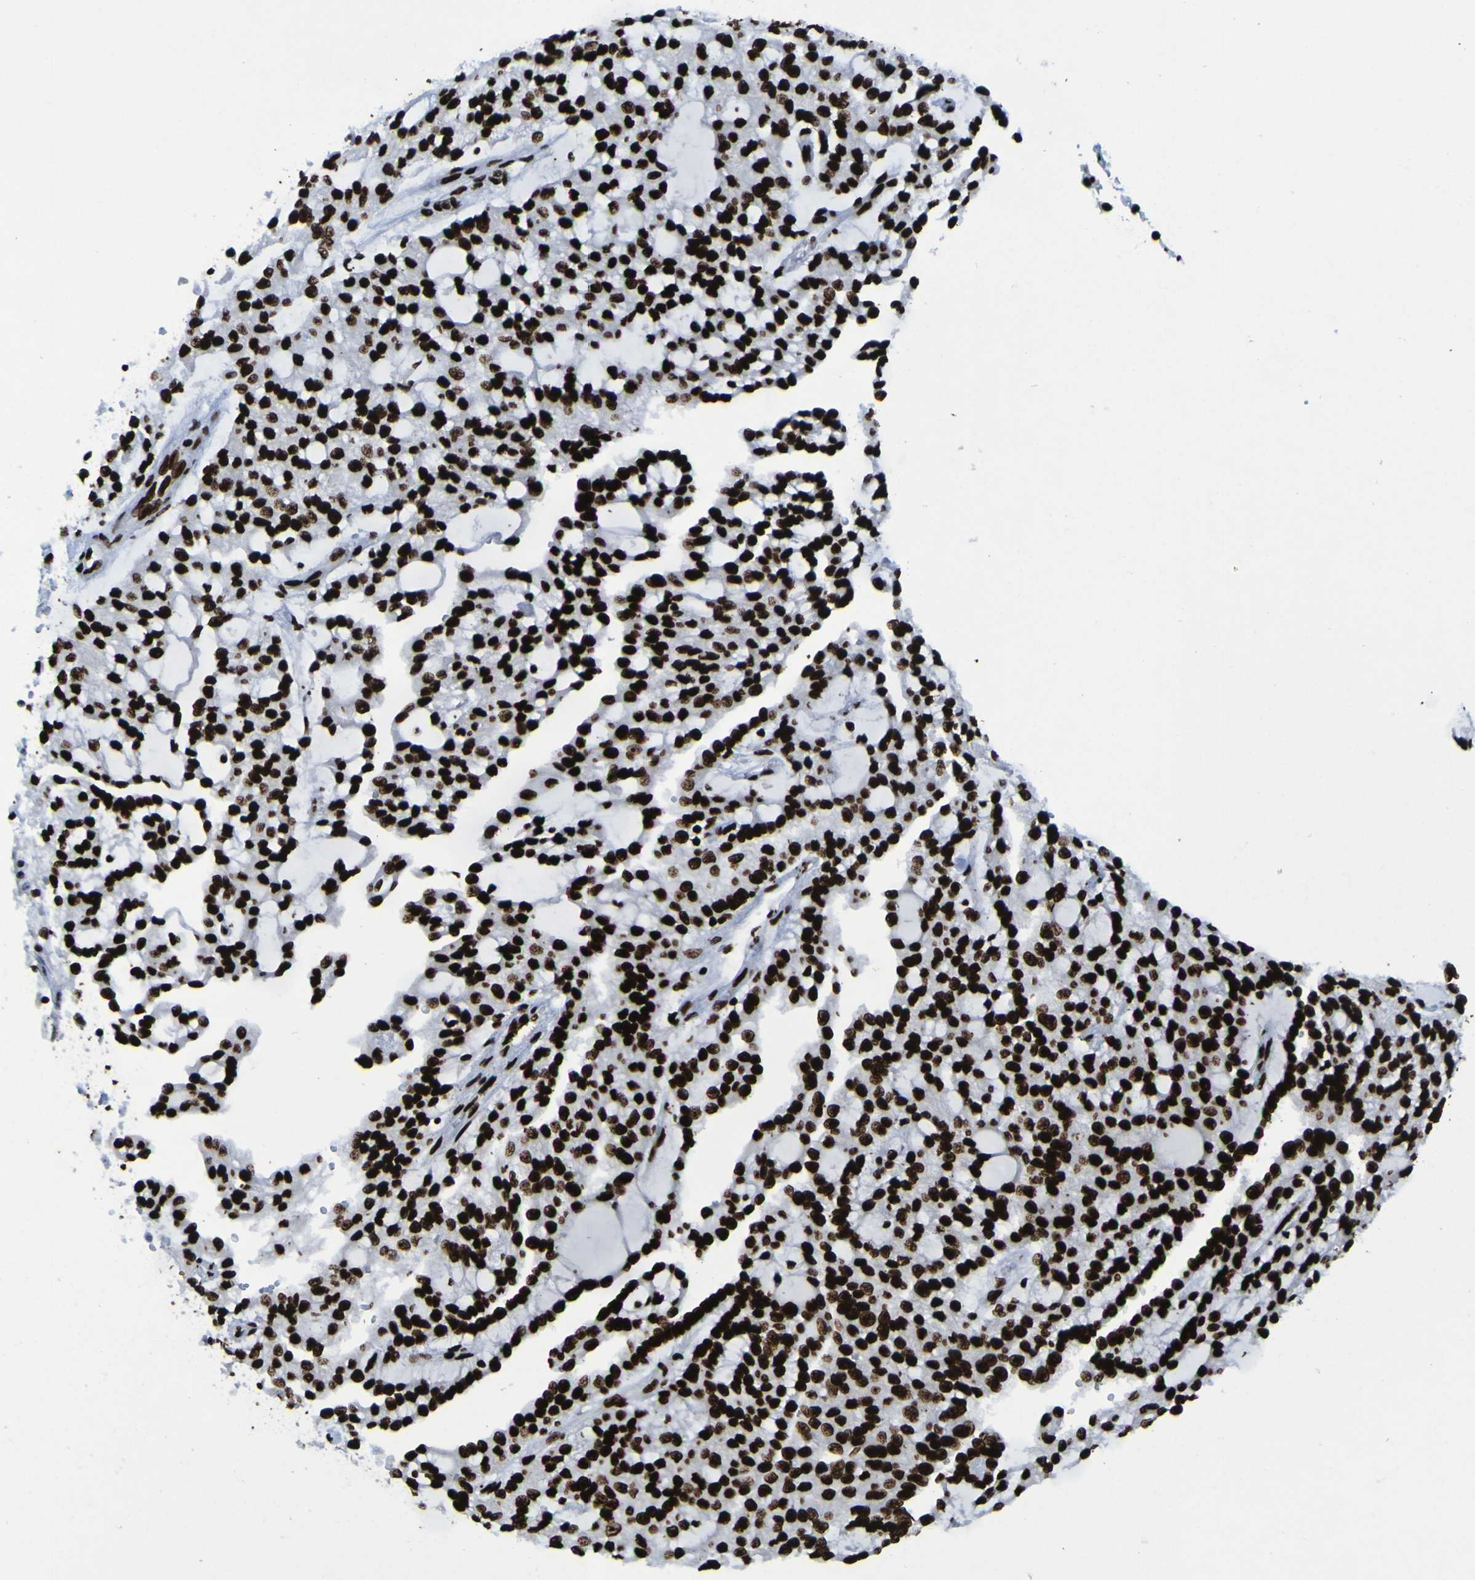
{"staining": {"intensity": "strong", "quantity": ">75%", "location": "nuclear"}, "tissue": "renal cancer", "cell_type": "Tumor cells", "image_type": "cancer", "snomed": [{"axis": "morphology", "description": "Adenocarcinoma, NOS"}, {"axis": "topography", "description": "Kidney"}], "caption": "Protein expression by IHC reveals strong nuclear positivity in approximately >75% of tumor cells in renal cancer.", "gene": "NPM1", "patient": {"sex": "male", "age": 63}}